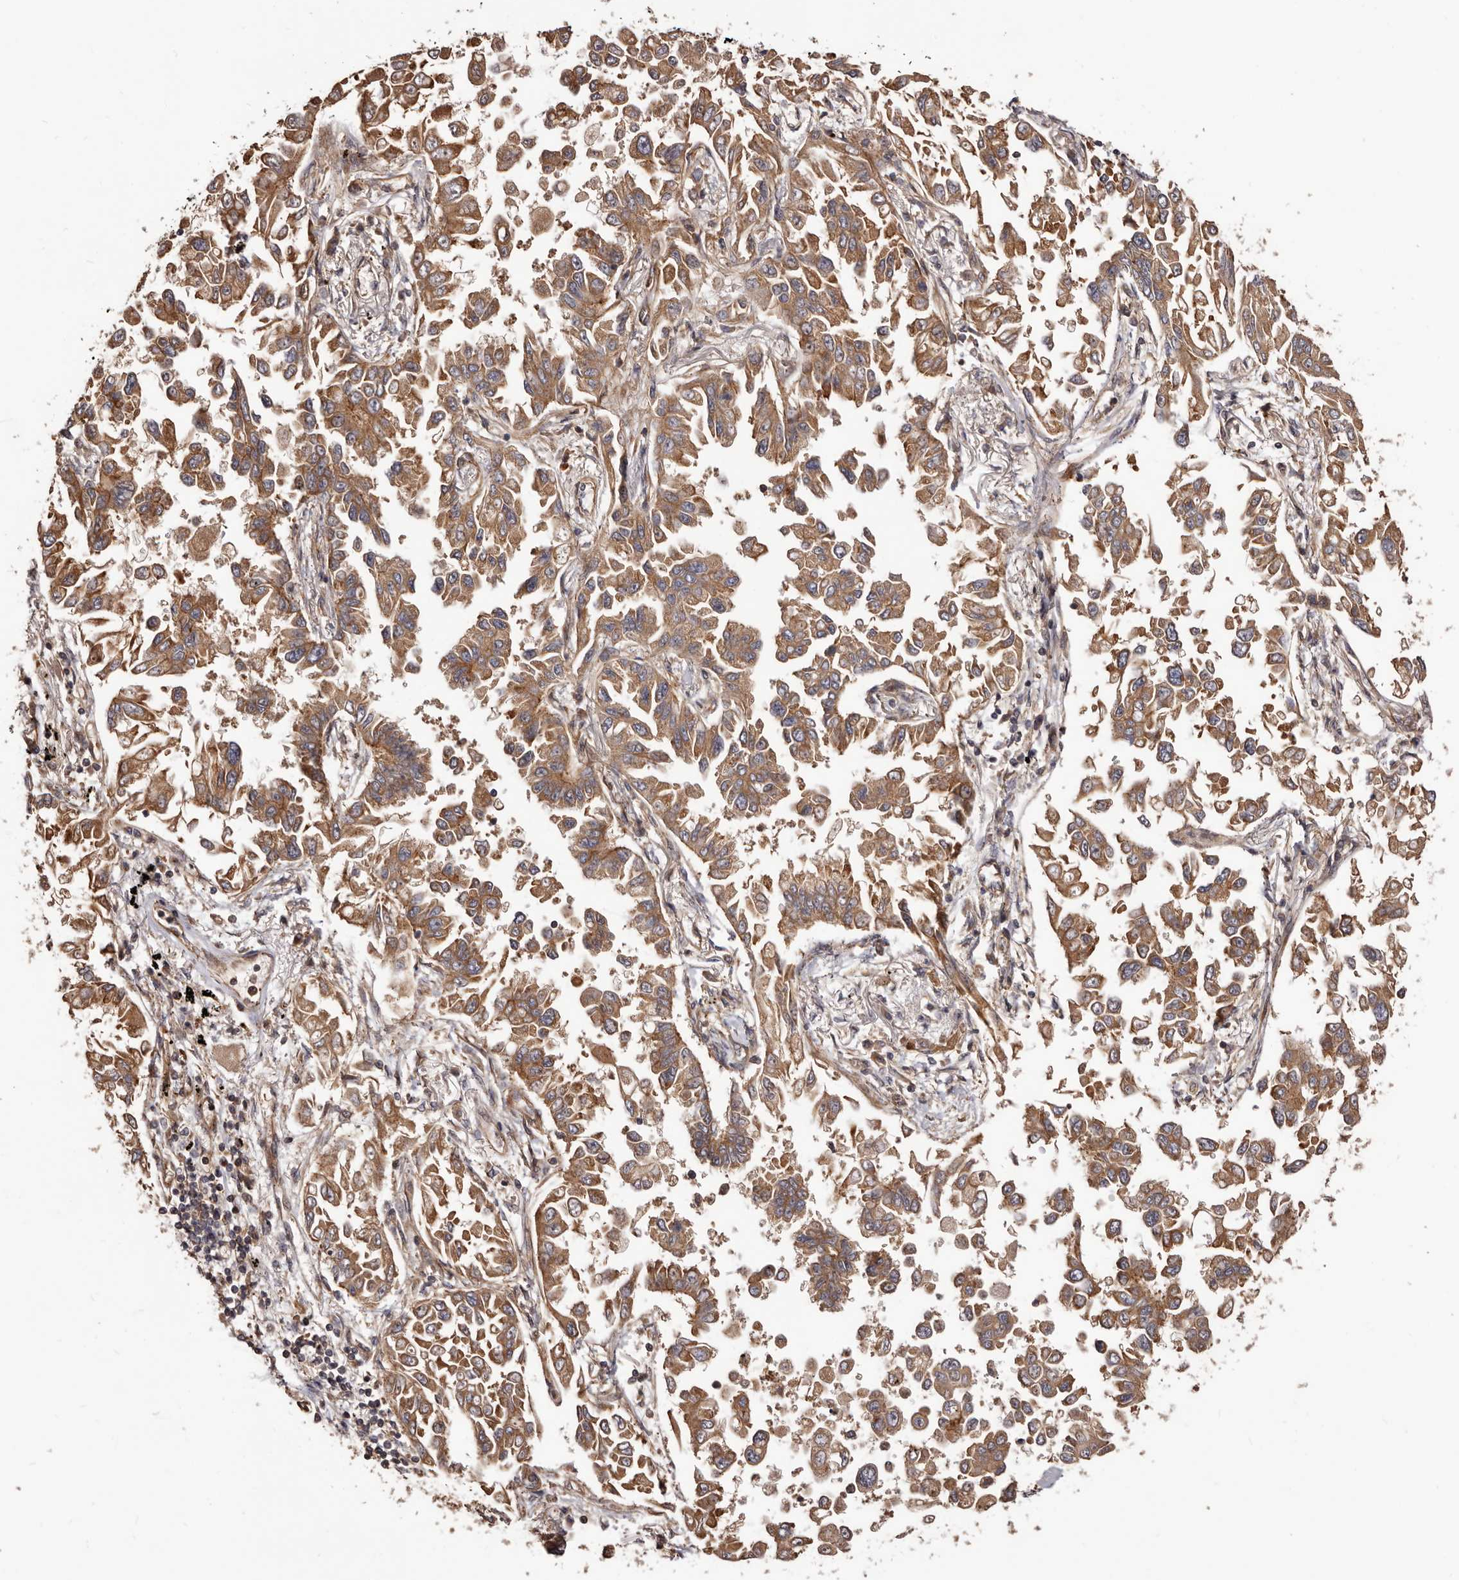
{"staining": {"intensity": "moderate", "quantity": ">75%", "location": "cytoplasmic/membranous"}, "tissue": "lung cancer", "cell_type": "Tumor cells", "image_type": "cancer", "snomed": [{"axis": "morphology", "description": "Adenocarcinoma, NOS"}, {"axis": "topography", "description": "Lung"}], "caption": "Immunohistochemistry of lung adenocarcinoma exhibits medium levels of moderate cytoplasmic/membranous expression in about >75% of tumor cells. (DAB (3,3'-diaminobenzidine) IHC with brightfield microscopy, high magnification).", "gene": "GTPBP1", "patient": {"sex": "female", "age": 67}}